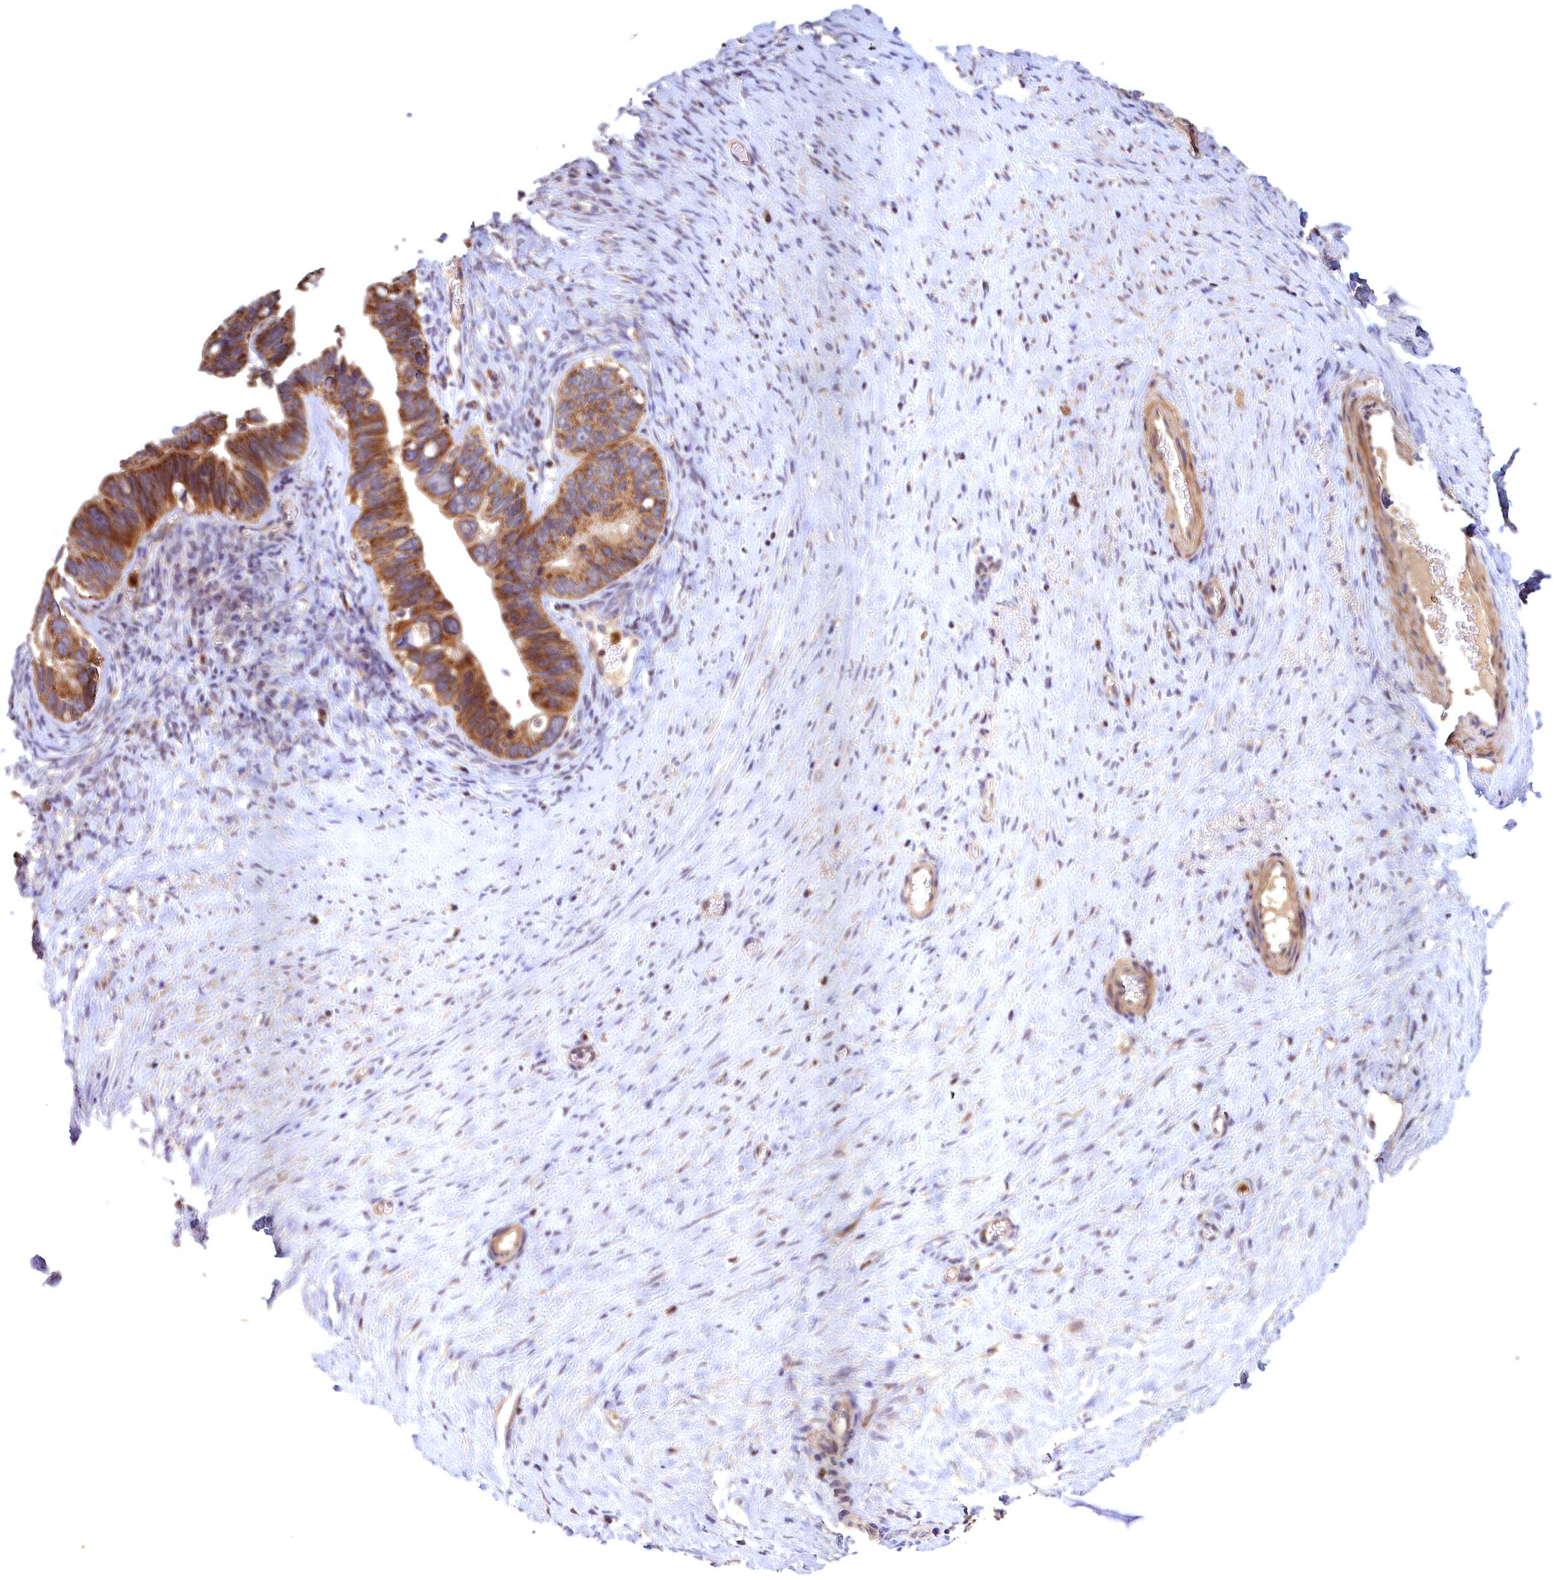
{"staining": {"intensity": "strong", "quantity": ">75%", "location": "cytoplasmic/membranous"}, "tissue": "ovarian cancer", "cell_type": "Tumor cells", "image_type": "cancer", "snomed": [{"axis": "morphology", "description": "Cystadenocarcinoma, serous, NOS"}, {"axis": "topography", "description": "Ovary"}], "caption": "Protein staining displays strong cytoplasmic/membranous positivity in approximately >75% of tumor cells in ovarian serous cystadenocarcinoma. Using DAB (3,3'-diaminobenzidine) (brown) and hematoxylin (blue) stains, captured at high magnification using brightfield microscopy.", "gene": "EPB41L4B", "patient": {"sex": "female", "age": 56}}